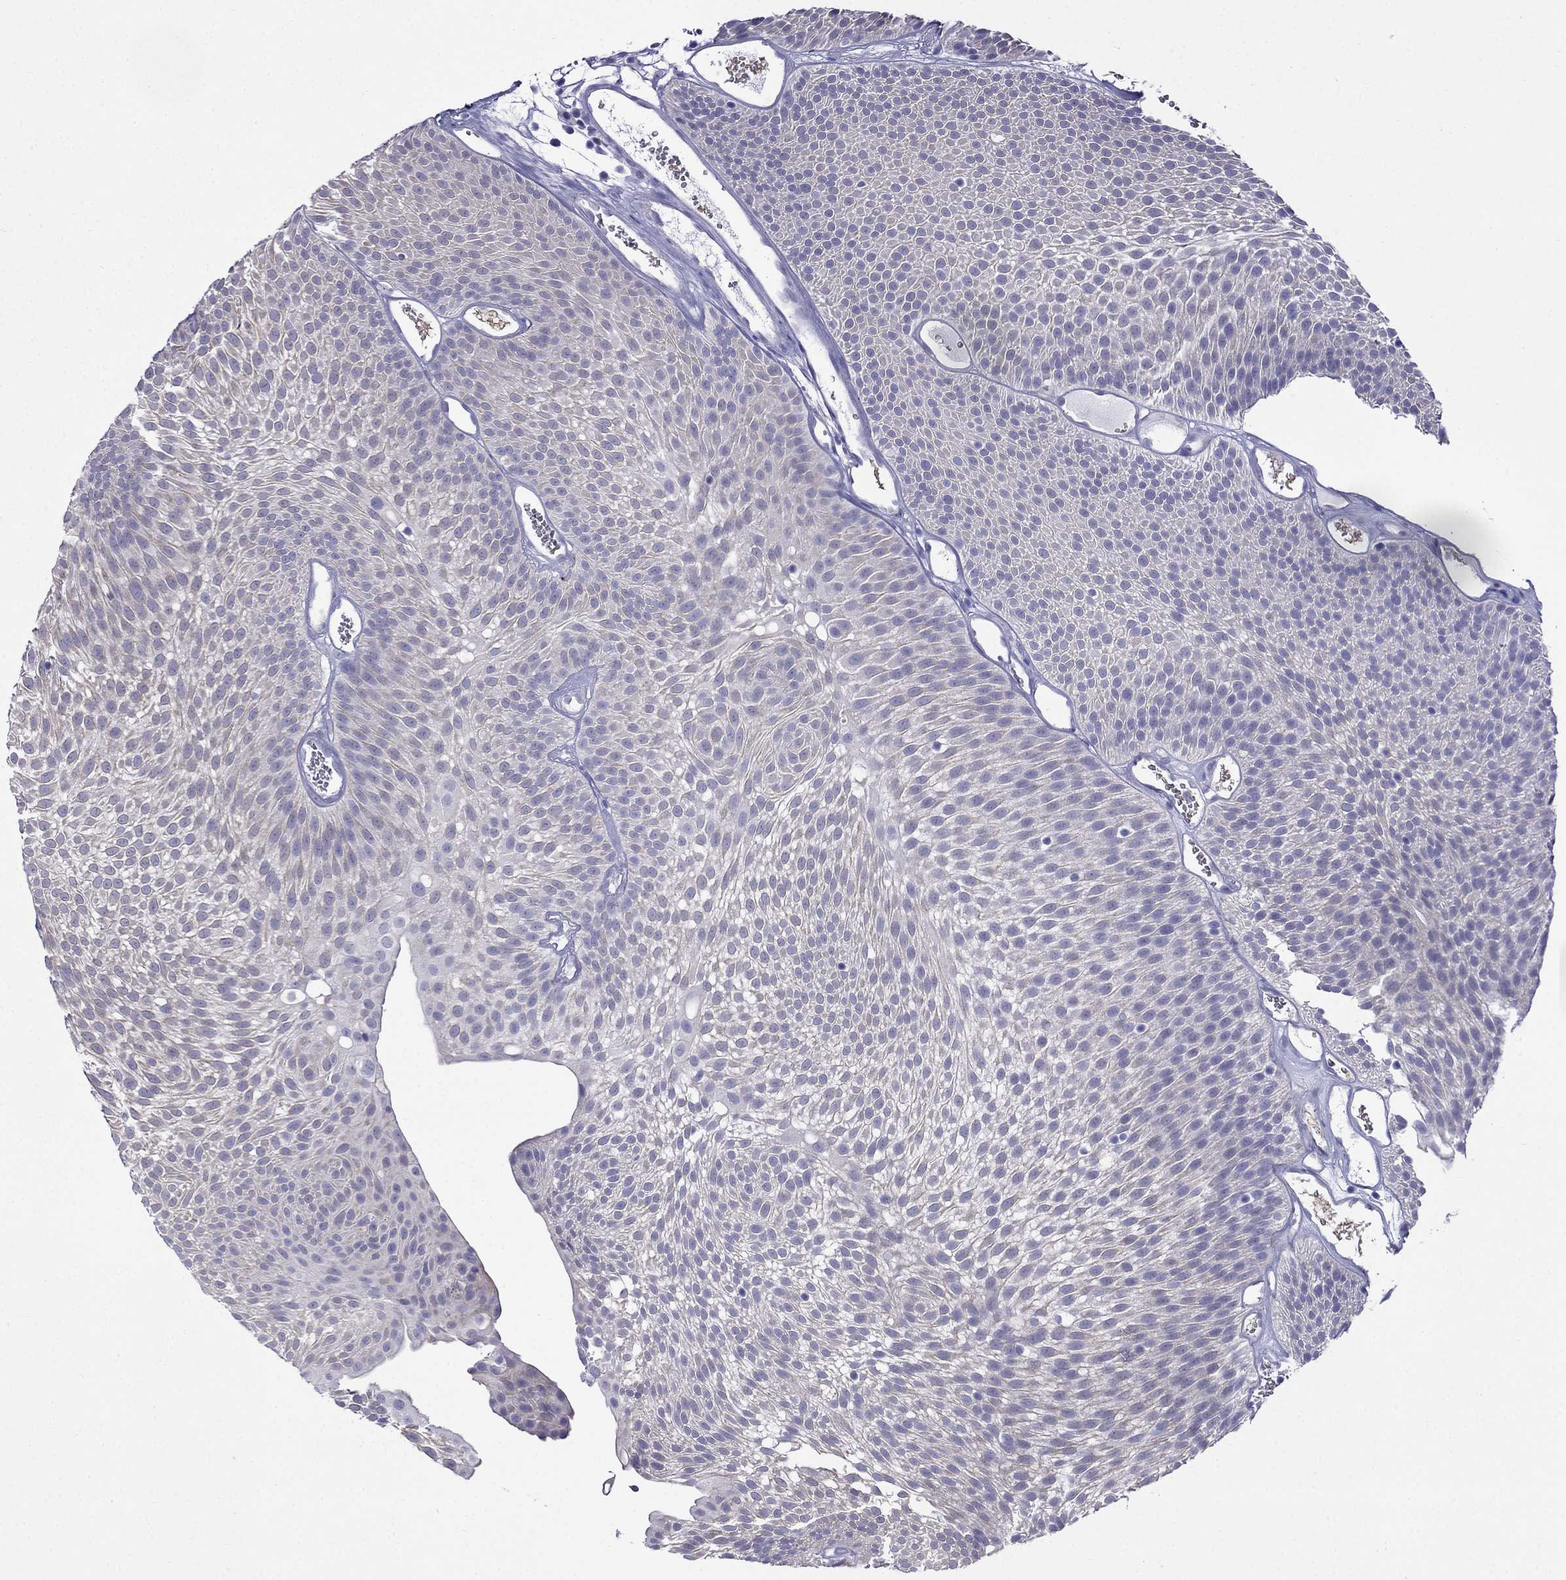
{"staining": {"intensity": "negative", "quantity": "none", "location": "none"}, "tissue": "urothelial cancer", "cell_type": "Tumor cells", "image_type": "cancer", "snomed": [{"axis": "morphology", "description": "Urothelial carcinoma, Low grade"}, {"axis": "topography", "description": "Urinary bladder"}], "caption": "Urothelial cancer was stained to show a protein in brown. There is no significant expression in tumor cells. (Immunohistochemistry, brightfield microscopy, high magnification).", "gene": "MGP", "patient": {"sex": "male", "age": 52}}